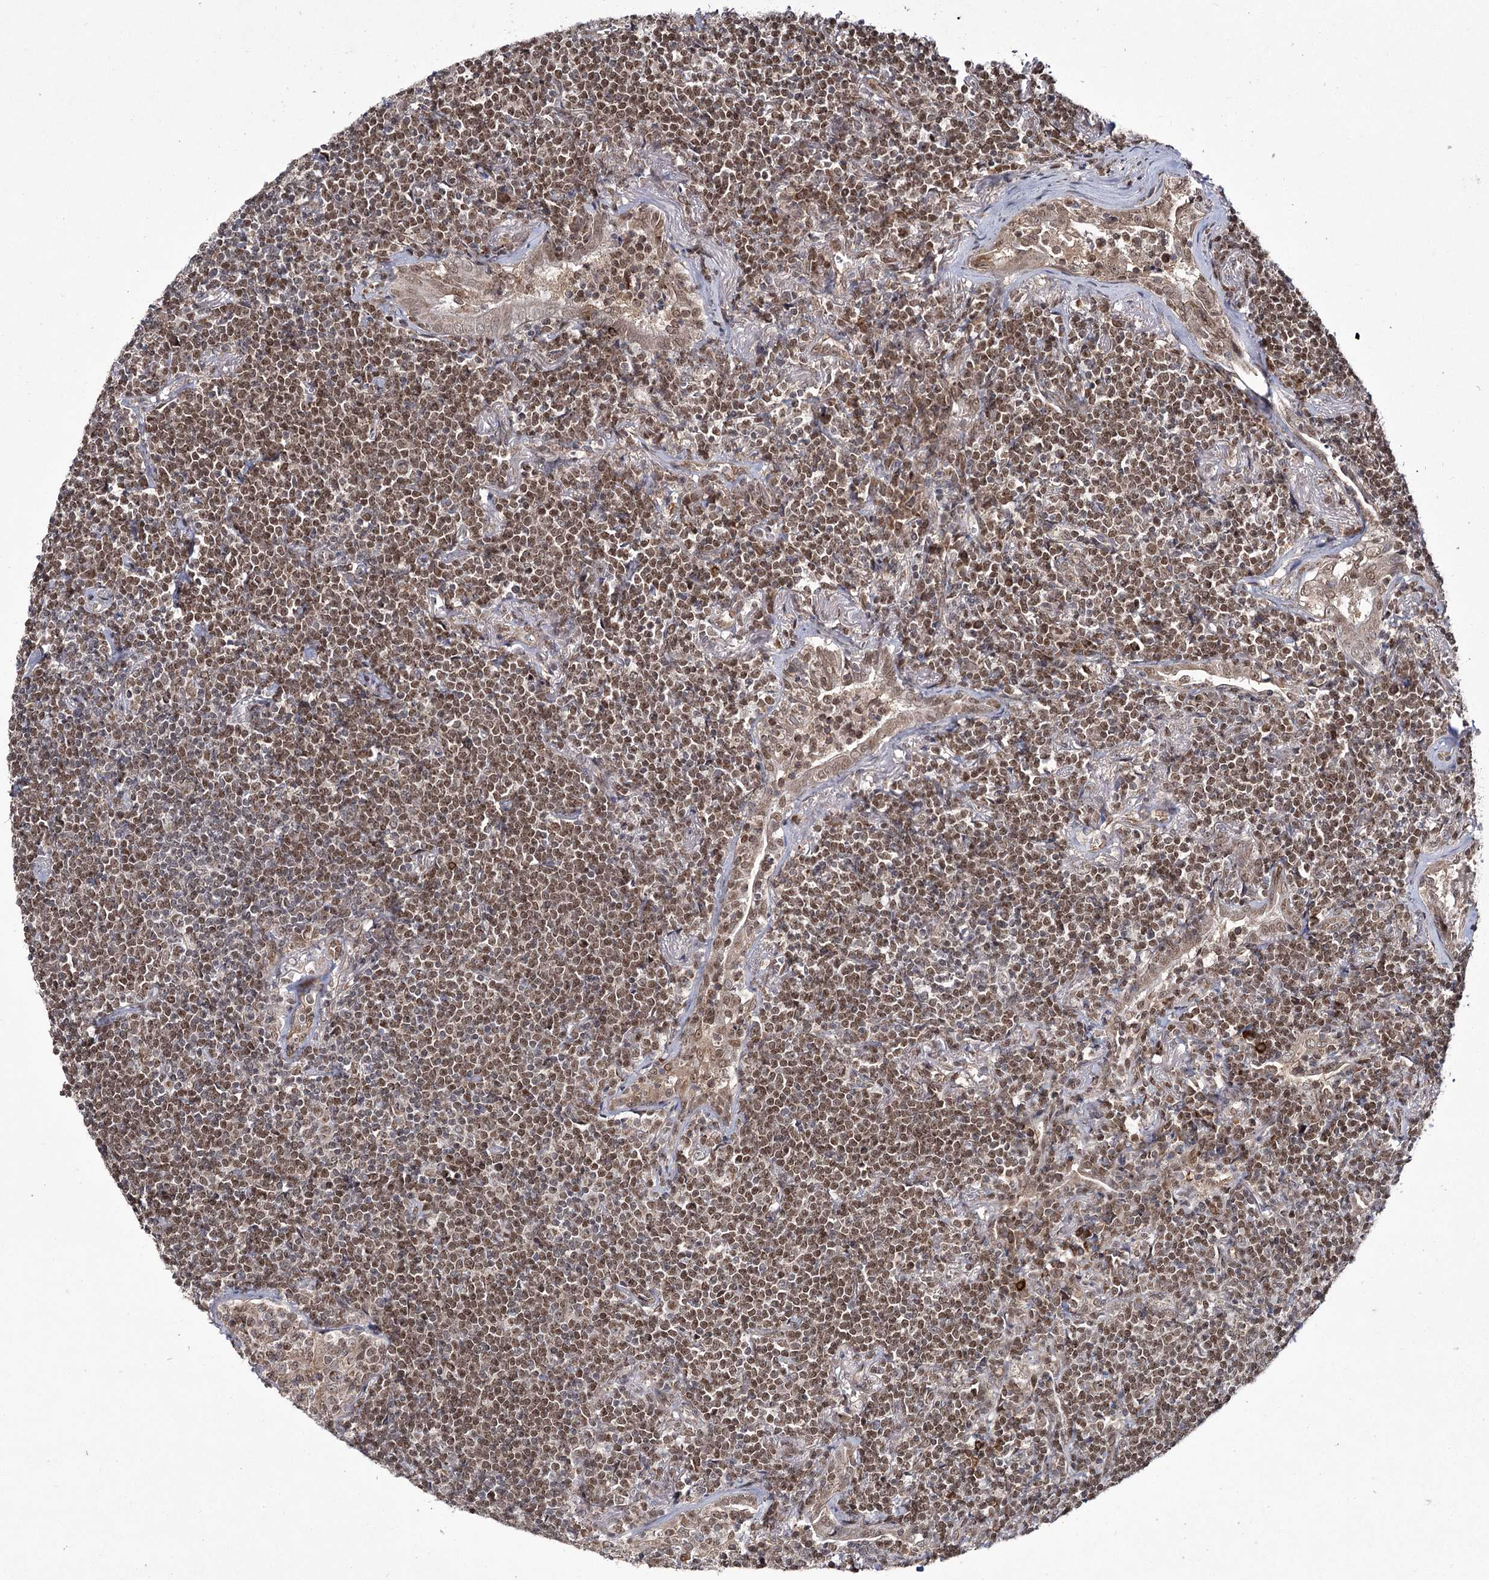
{"staining": {"intensity": "moderate", "quantity": ">75%", "location": "nuclear"}, "tissue": "lymphoma", "cell_type": "Tumor cells", "image_type": "cancer", "snomed": [{"axis": "morphology", "description": "Malignant lymphoma, non-Hodgkin's type, Low grade"}, {"axis": "topography", "description": "Lung"}], "caption": "A micrograph of low-grade malignant lymphoma, non-Hodgkin's type stained for a protein displays moderate nuclear brown staining in tumor cells.", "gene": "TRNT1", "patient": {"sex": "female", "age": 71}}